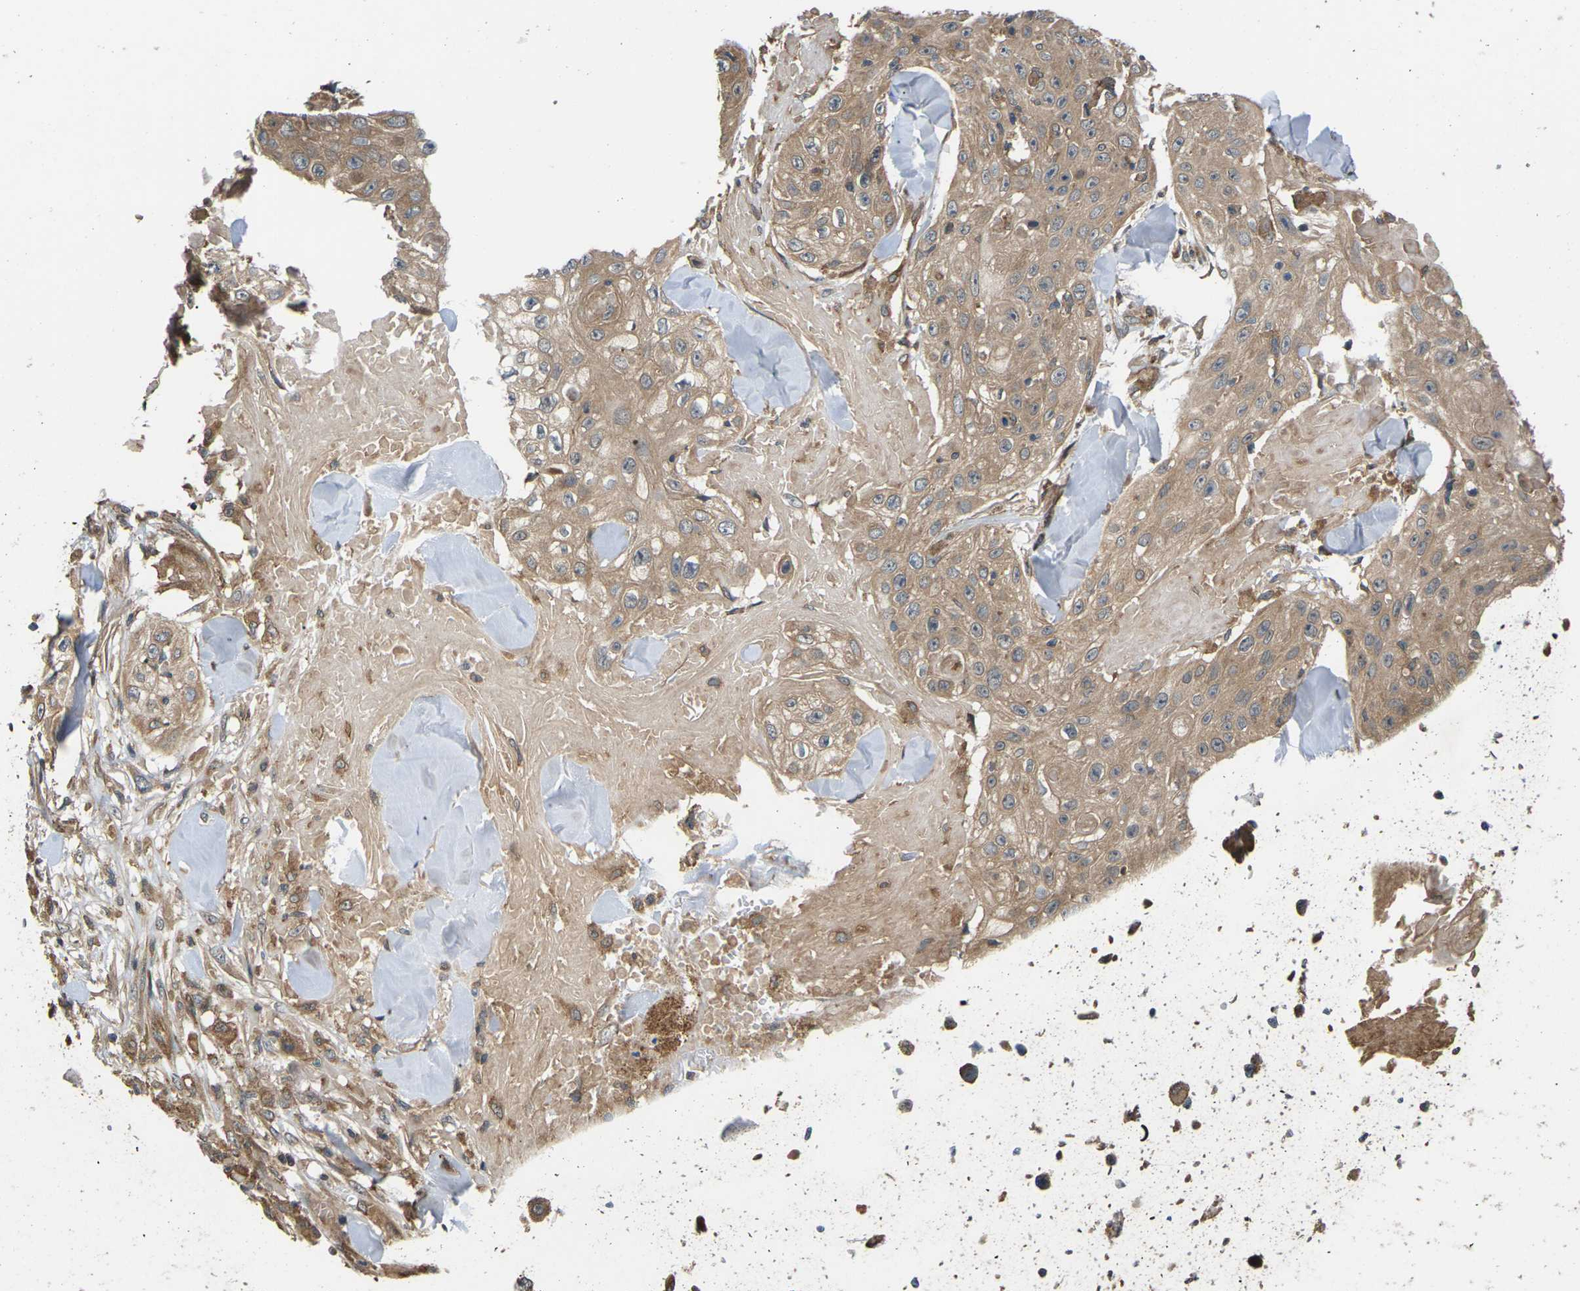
{"staining": {"intensity": "moderate", "quantity": ">75%", "location": "cytoplasmic/membranous"}, "tissue": "skin cancer", "cell_type": "Tumor cells", "image_type": "cancer", "snomed": [{"axis": "morphology", "description": "Squamous cell carcinoma, NOS"}, {"axis": "topography", "description": "Skin"}], "caption": "The histopathology image demonstrates staining of squamous cell carcinoma (skin), revealing moderate cytoplasmic/membranous protein positivity (brown color) within tumor cells. The staining is performed using DAB brown chromogen to label protein expression. The nuclei are counter-stained blue using hematoxylin.", "gene": "NRAS", "patient": {"sex": "male", "age": 86}}